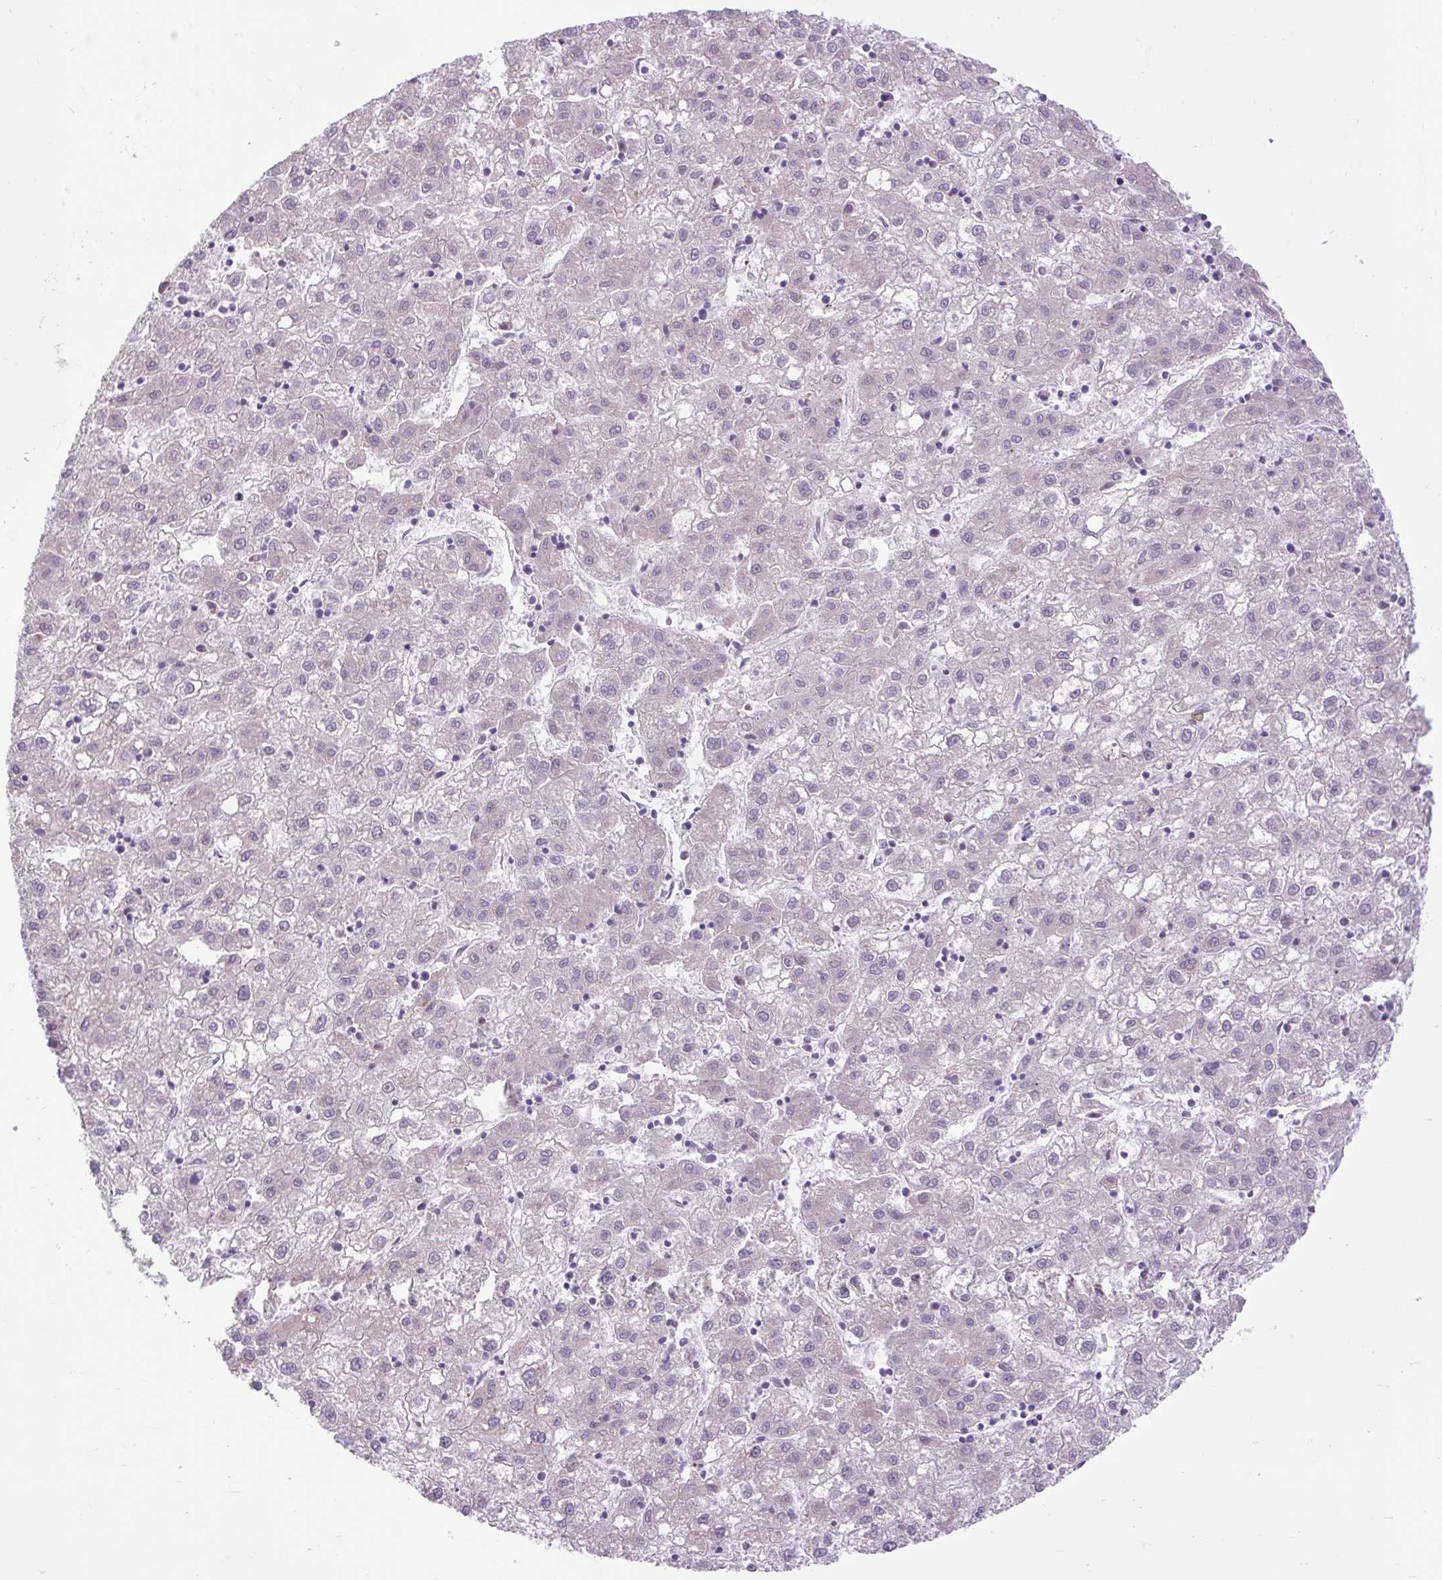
{"staining": {"intensity": "negative", "quantity": "none", "location": "none"}, "tissue": "liver cancer", "cell_type": "Tumor cells", "image_type": "cancer", "snomed": [{"axis": "morphology", "description": "Carcinoma, Hepatocellular, NOS"}, {"axis": "topography", "description": "Liver"}], "caption": "The micrograph shows no significant positivity in tumor cells of hepatocellular carcinoma (liver).", "gene": "SCO2", "patient": {"sex": "male", "age": 72}}